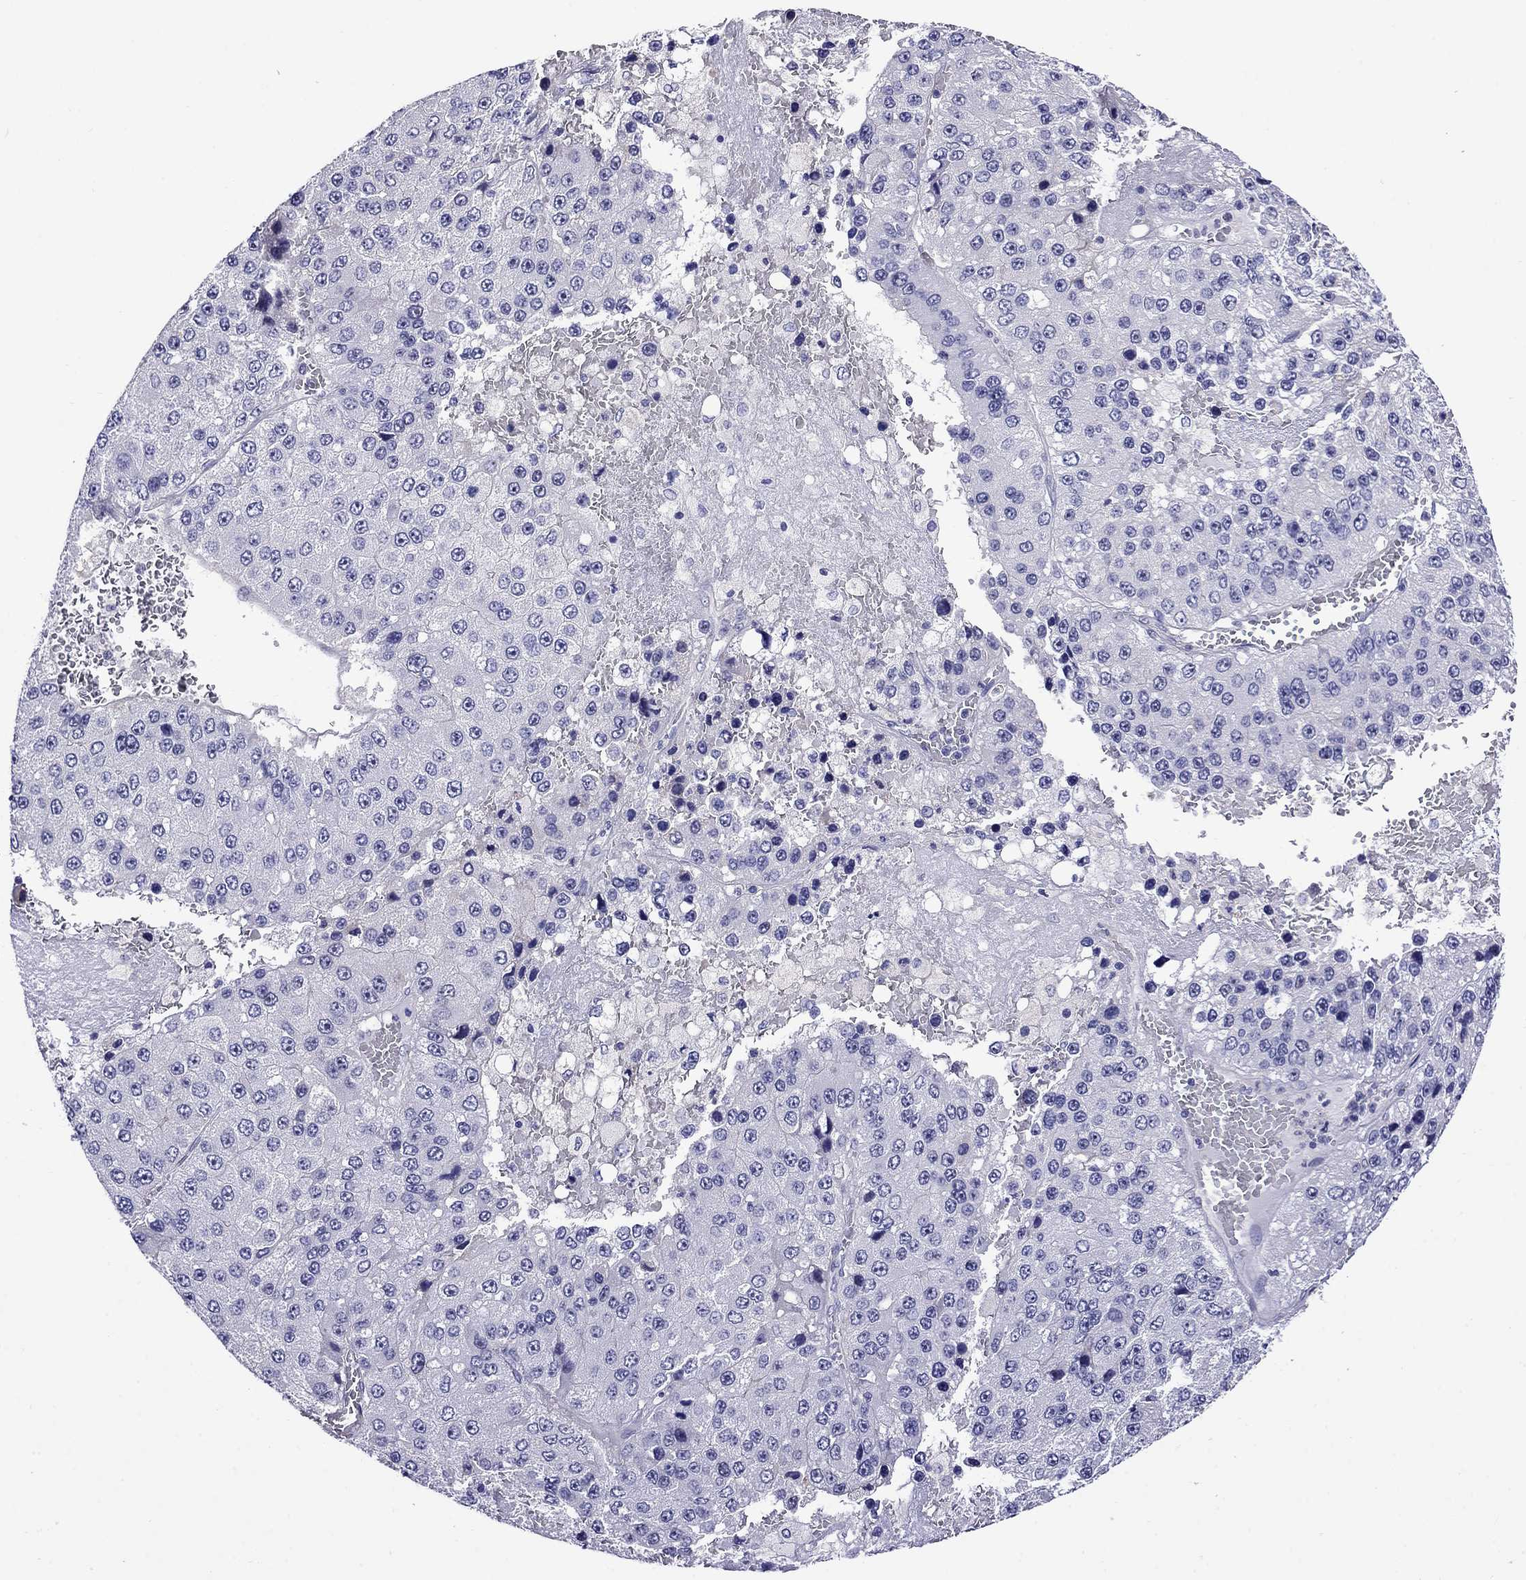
{"staining": {"intensity": "negative", "quantity": "none", "location": "none"}, "tissue": "liver cancer", "cell_type": "Tumor cells", "image_type": "cancer", "snomed": [{"axis": "morphology", "description": "Carcinoma, Hepatocellular, NOS"}, {"axis": "topography", "description": "Liver"}], "caption": "An IHC image of liver cancer is shown. There is no staining in tumor cells of liver cancer.", "gene": "SCG2", "patient": {"sex": "female", "age": 73}}